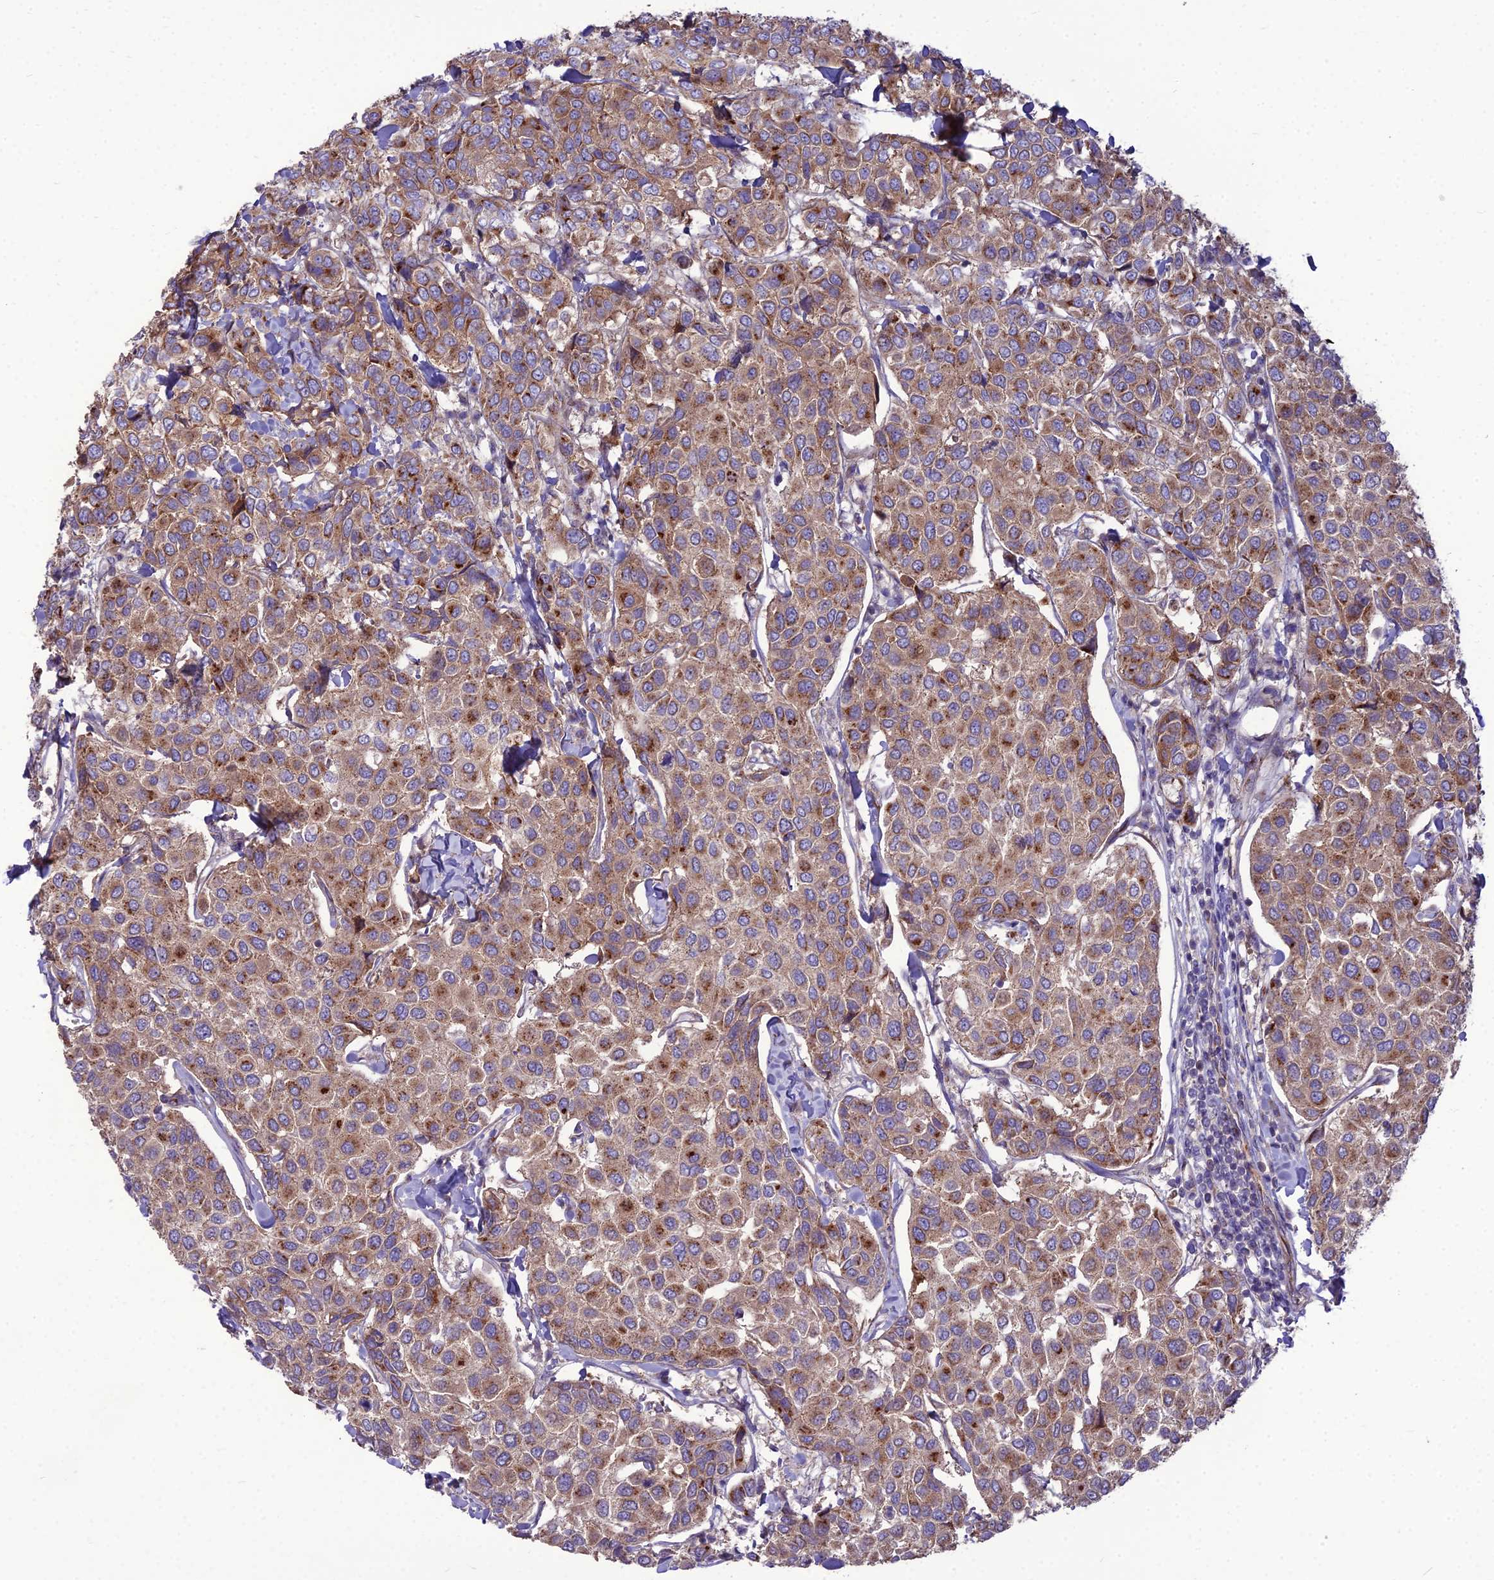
{"staining": {"intensity": "moderate", "quantity": ">75%", "location": "cytoplasmic/membranous"}, "tissue": "breast cancer", "cell_type": "Tumor cells", "image_type": "cancer", "snomed": [{"axis": "morphology", "description": "Duct carcinoma"}, {"axis": "topography", "description": "Breast"}], "caption": "Breast cancer tissue shows moderate cytoplasmic/membranous positivity in approximately >75% of tumor cells", "gene": "SPRYD7", "patient": {"sex": "female", "age": 55}}